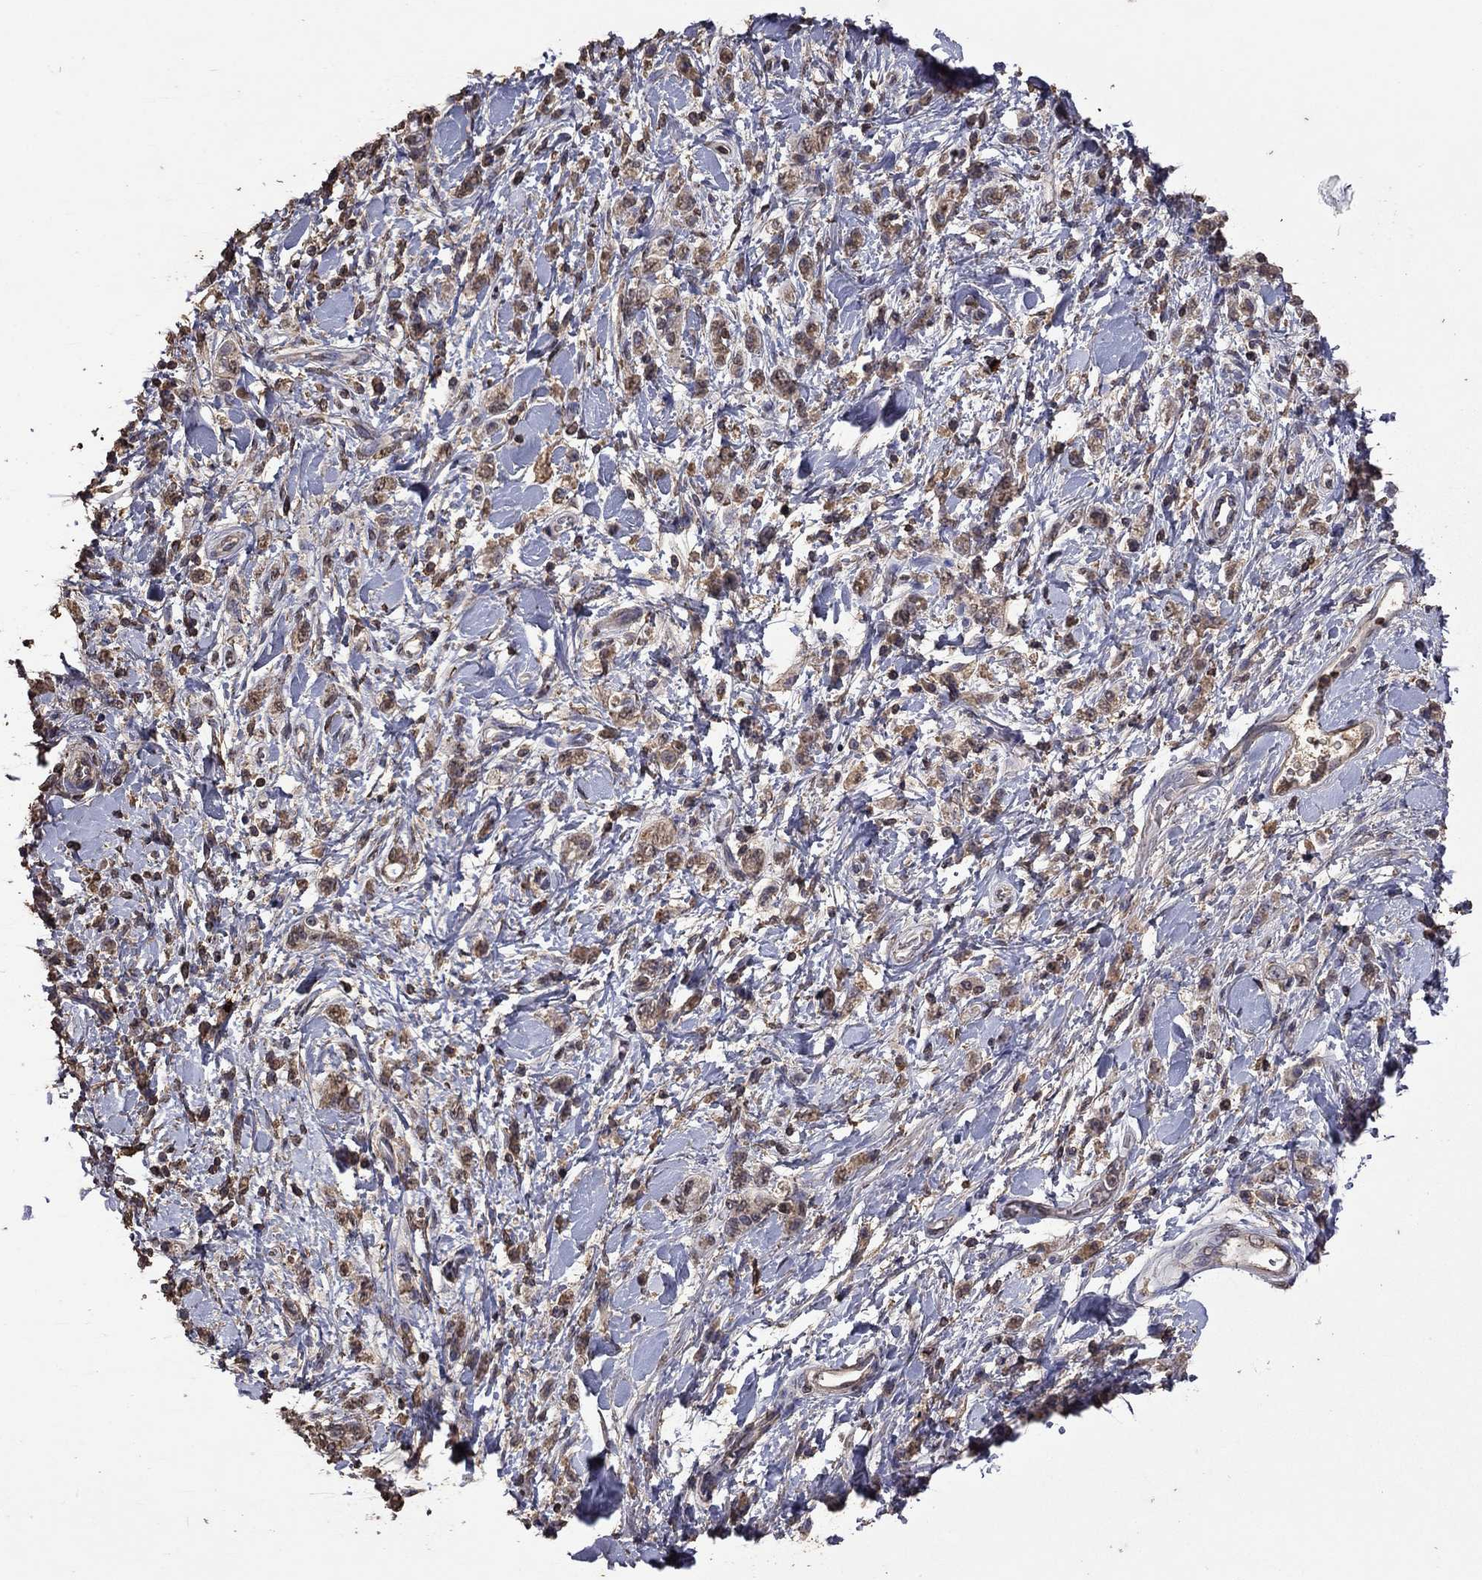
{"staining": {"intensity": "moderate", "quantity": "25%-75%", "location": "cytoplasmic/membranous"}, "tissue": "stomach cancer", "cell_type": "Tumor cells", "image_type": "cancer", "snomed": [{"axis": "morphology", "description": "Adenocarcinoma, NOS"}, {"axis": "topography", "description": "Stomach"}], "caption": "Protein analysis of stomach cancer (adenocarcinoma) tissue exhibits moderate cytoplasmic/membranous positivity in about 25%-75% of tumor cells.", "gene": "SERPINA5", "patient": {"sex": "male", "age": 77}}